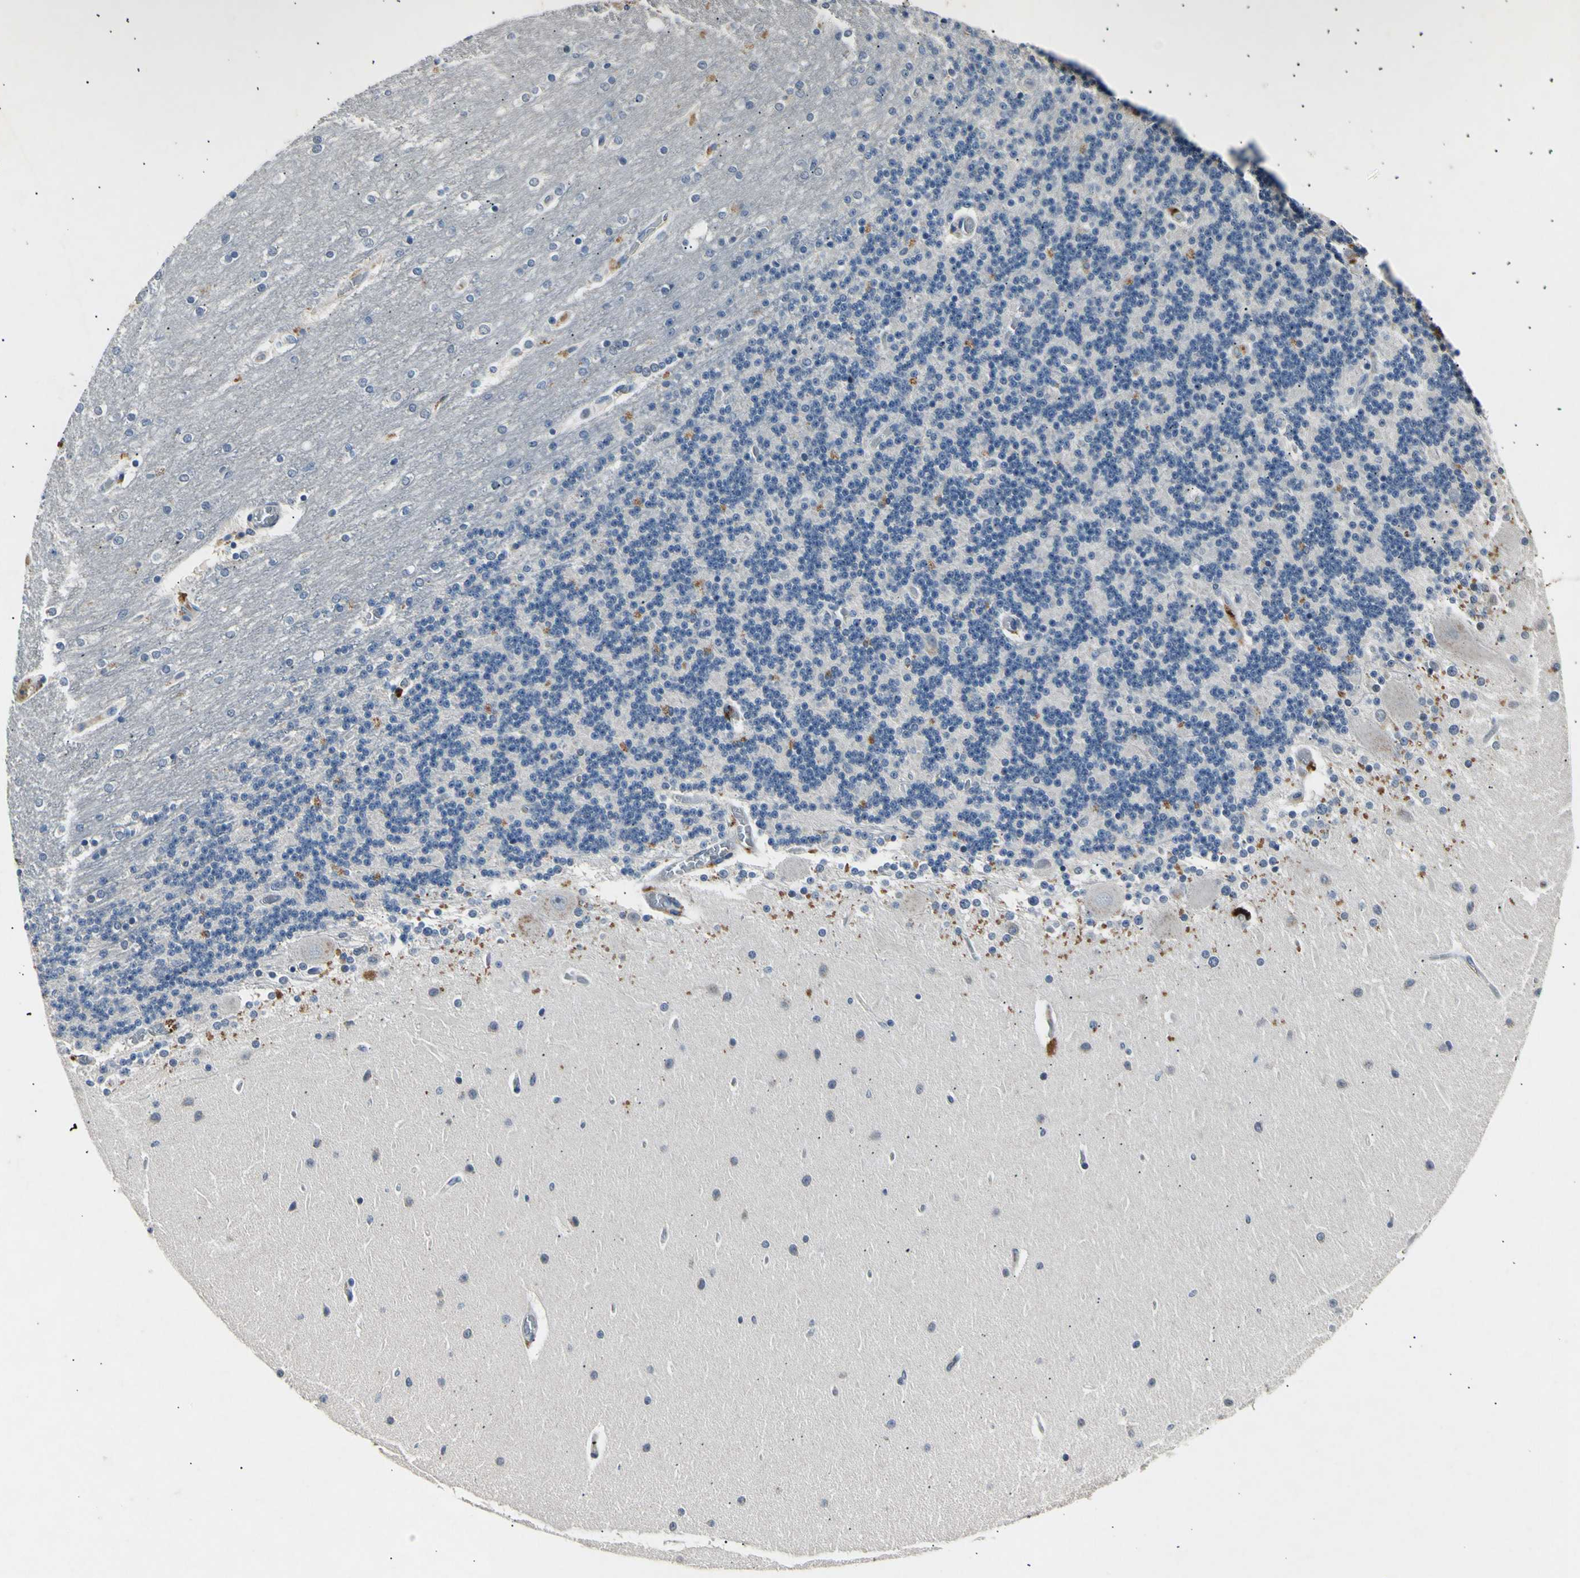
{"staining": {"intensity": "negative", "quantity": "none", "location": "none"}, "tissue": "cerebellum", "cell_type": "Cells in granular layer", "image_type": "normal", "snomed": [{"axis": "morphology", "description": "Normal tissue, NOS"}, {"axis": "topography", "description": "Cerebellum"}], "caption": "Immunohistochemistry of unremarkable human cerebellum reveals no expression in cells in granular layer.", "gene": "ADCY3", "patient": {"sex": "female", "age": 54}}